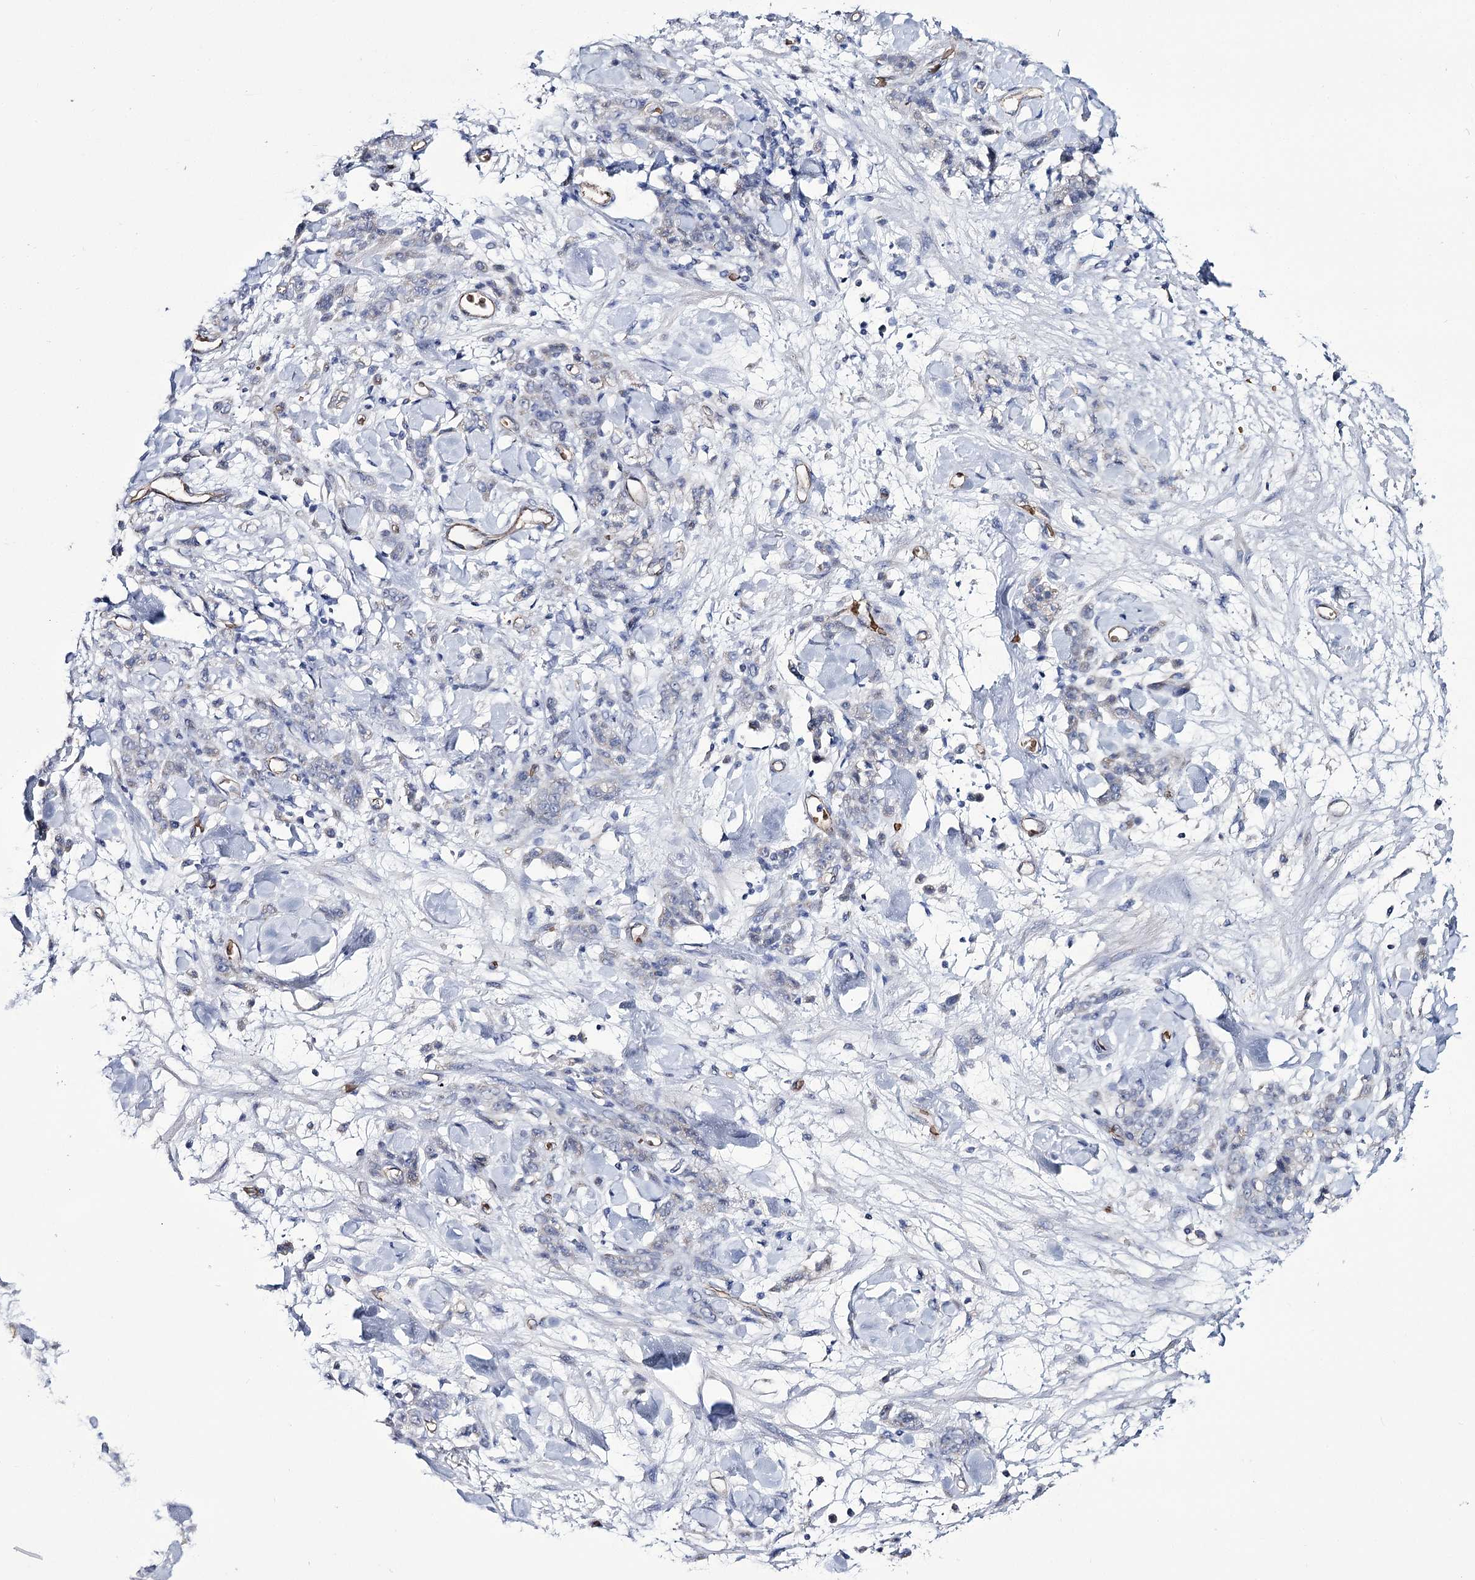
{"staining": {"intensity": "negative", "quantity": "none", "location": "none"}, "tissue": "stomach cancer", "cell_type": "Tumor cells", "image_type": "cancer", "snomed": [{"axis": "morphology", "description": "Normal tissue, NOS"}, {"axis": "morphology", "description": "Adenocarcinoma, NOS"}, {"axis": "topography", "description": "Stomach"}], "caption": "A histopathology image of human stomach adenocarcinoma is negative for staining in tumor cells.", "gene": "GBF1", "patient": {"sex": "male", "age": 82}}